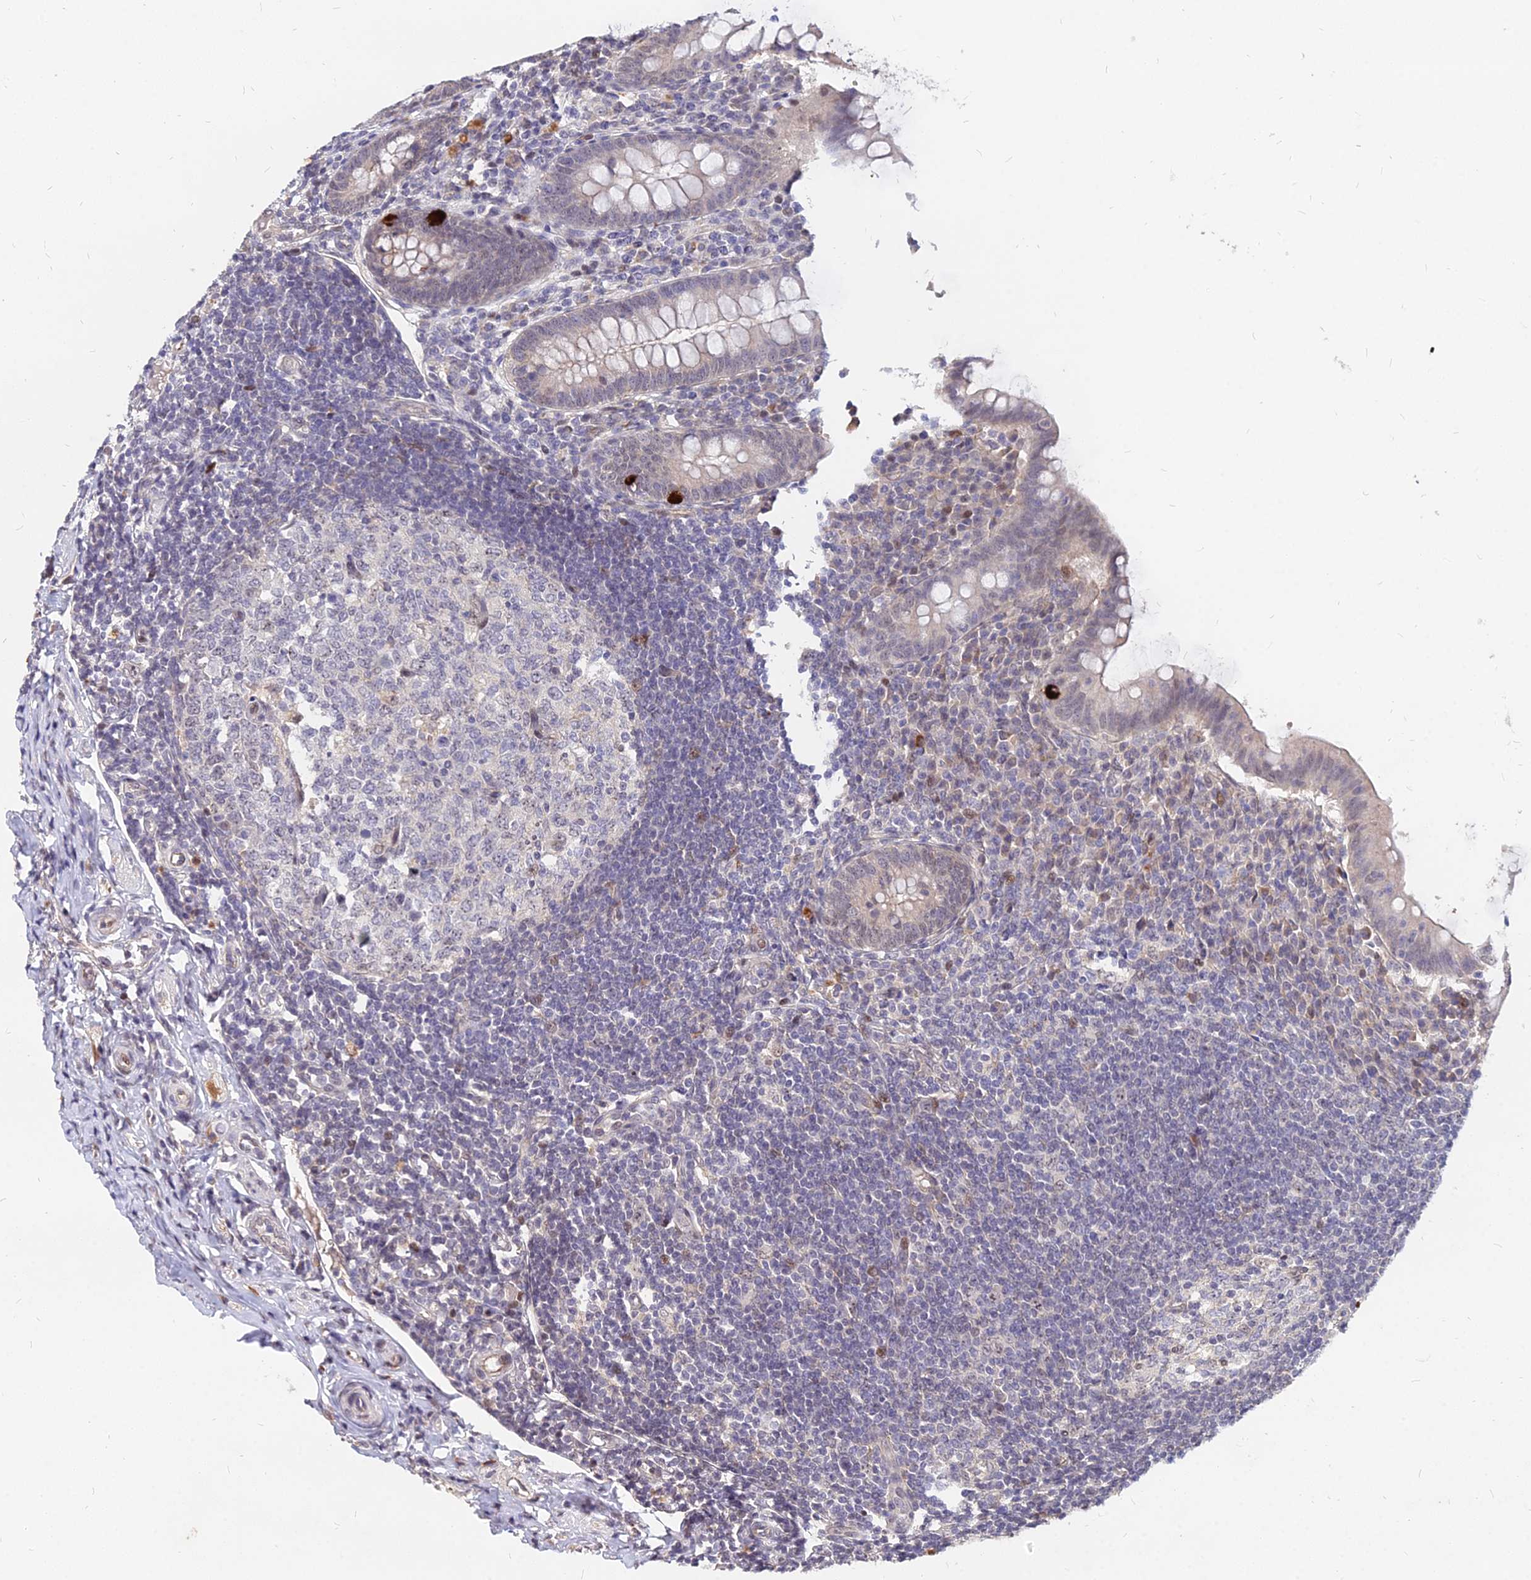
{"staining": {"intensity": "strong", "quantity": "<25%", "location": "cytoplasmic/membranous"}, "tissue": "appendix", "cell_type": "Glandular cells", "image_type": "normal", "snomed": [{"axis": "morphology", "description": "Normal tissue, NOS"}, {"axis": "topography", "description": "Appendix"}], "caption": "Normal appendix displays strong cytoplasmic/membranous positivity in approximately <25% of glandular cells, visualized by immunohistochemistry.", "gene": "C11orf68", "patient": {"sex": "female", "age": 33}}